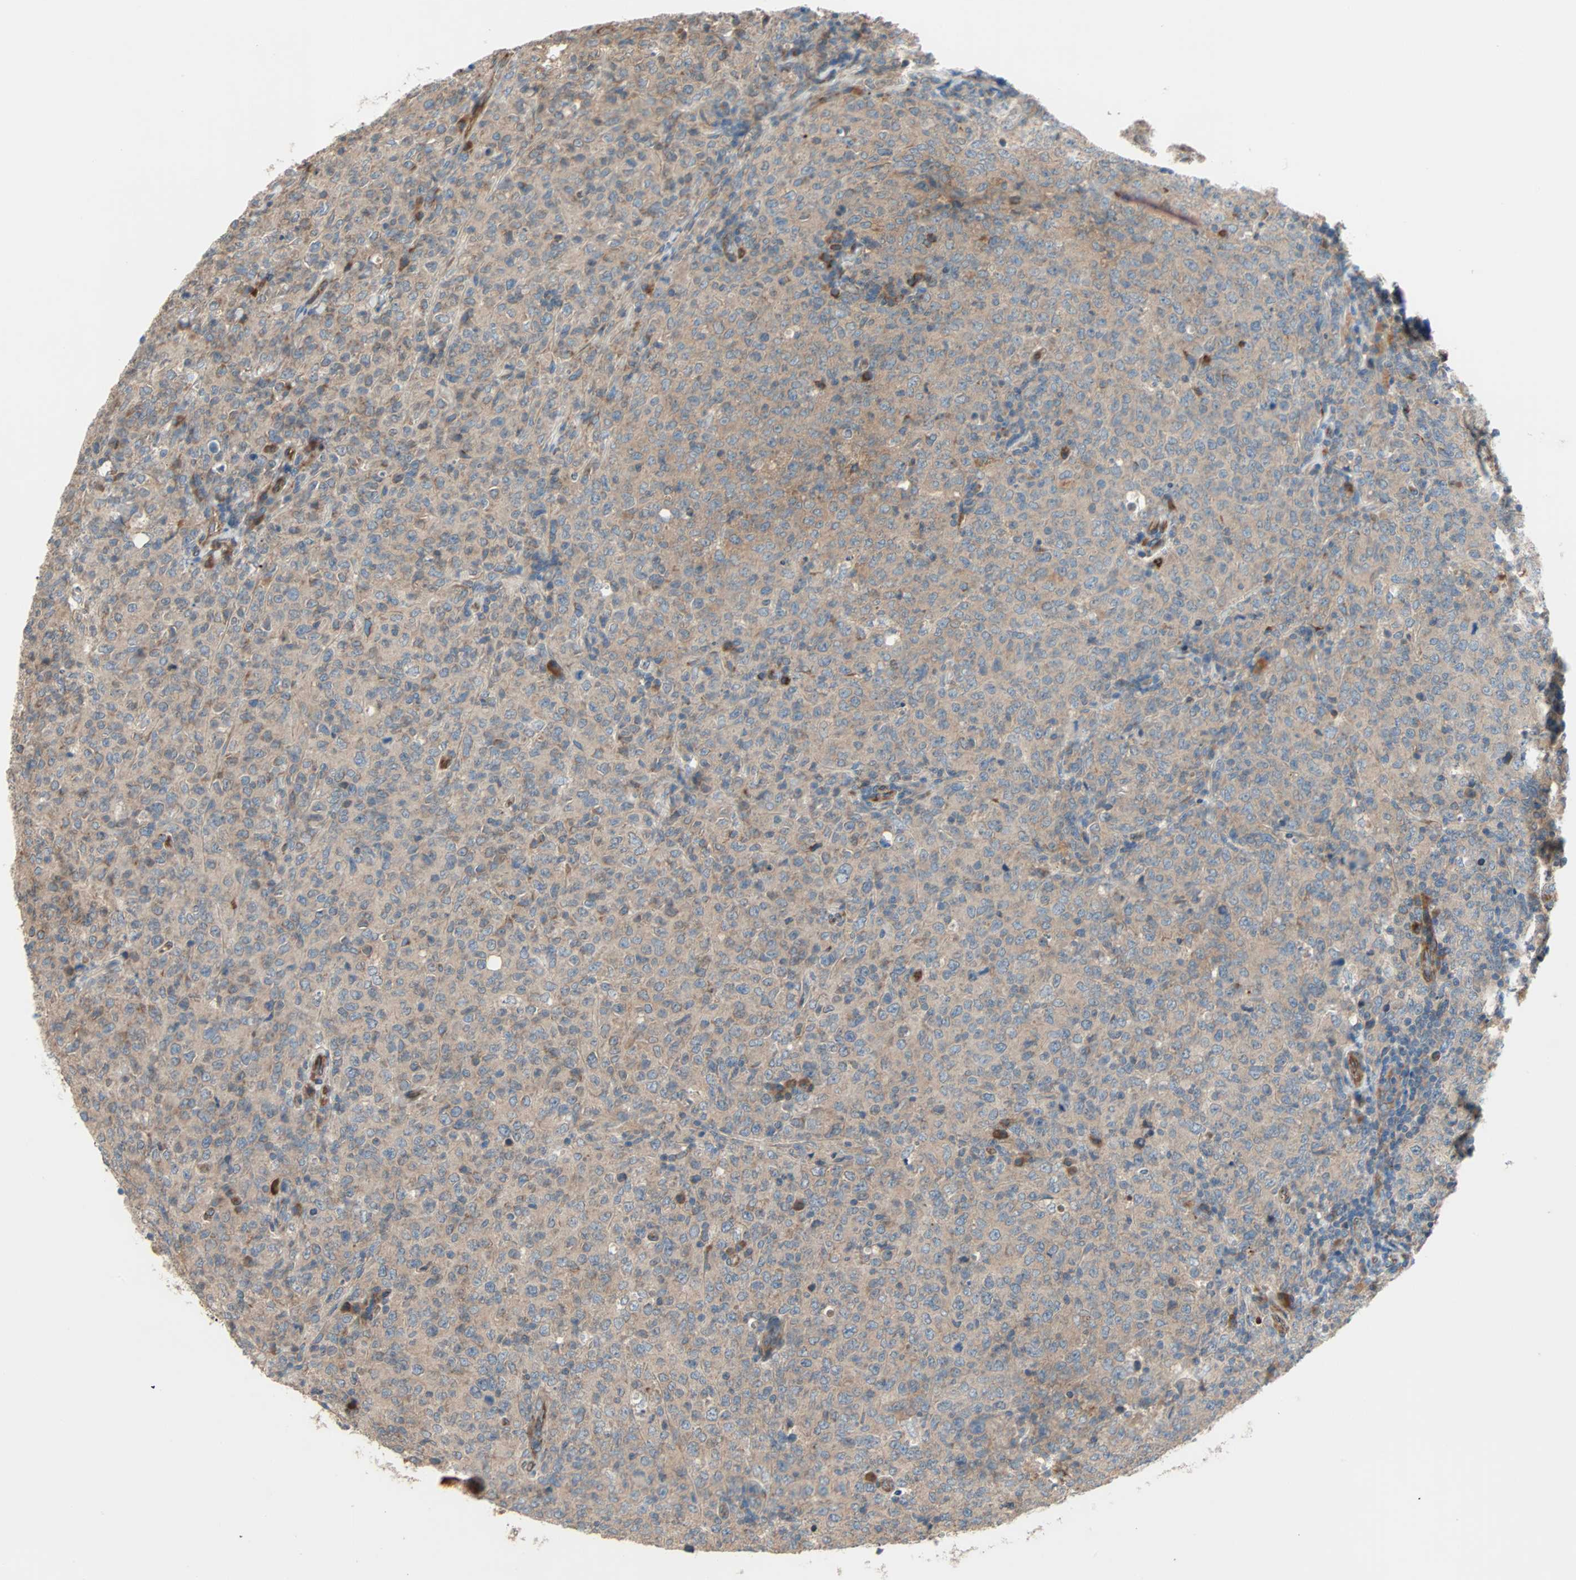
{"staining": {"intensity": "moderate", "quantity": ">75%", "location": "cytoplasmic/membranous"}, "tissue": "lymphoma", "cell_type": "Tumor cells", "image_type": "cancer", "snomed": [{"axis": "morphology", "description": "Malignant lymphoma, non-Hodgkin's type, High grade"}, {"axis": "topography", "description": "Tonsil"}], "caption": "Immunohistochemical staining of human high-grade malignant lymphoma, non-Hodgkin's type reveals medium levels of moderate cytoplasmic/membranous protein expression in about >75% of tumor cells. Nuclei are stained in blue.", "gene": "XYLT1", "patient": {"sex": "female", "age": 36}}